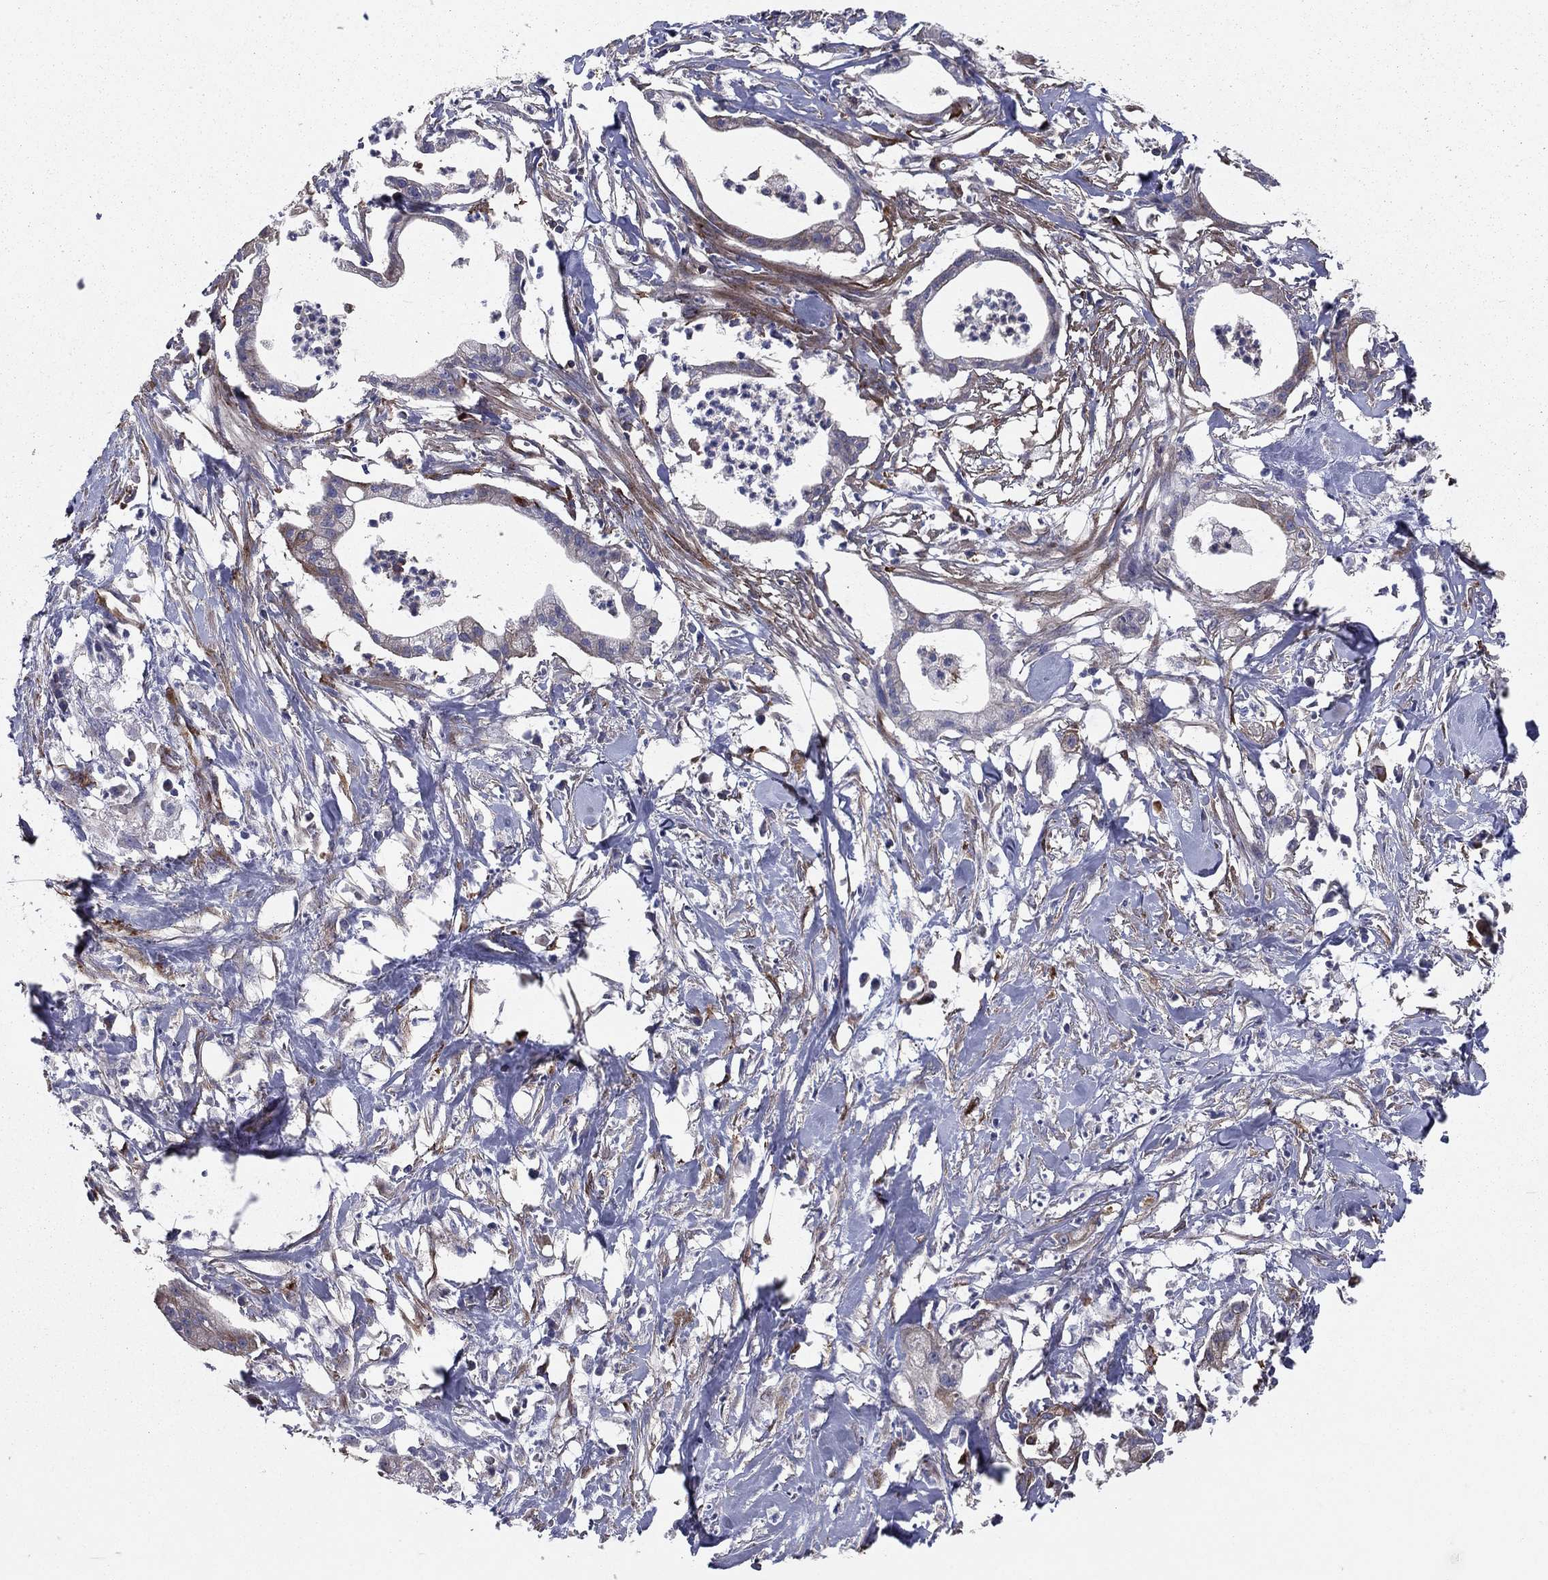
{"staining": {"intensity": "weak", "quantity": "<25%", "location": "cytoplasmic/membranous"}, "tissue": "pancreatic cancer", "cell_type": "Tumor cells", "image_type": "cancer", "snomed": [{"axis": "morphology", "description": "Normal tissue, NOS"}, {"axis": "morphology", "description": "Adenocarcinoma, NOS"}, {"axis": "topography", "description": "Pancreas"}], "caption": "Adenocarcinoma (pancreatic) stained for a protein using immunohistochemistry displays no expression tumor cells.", "gene": "EHBP1L1", "patient": {"sex": "female", "age": 58}}